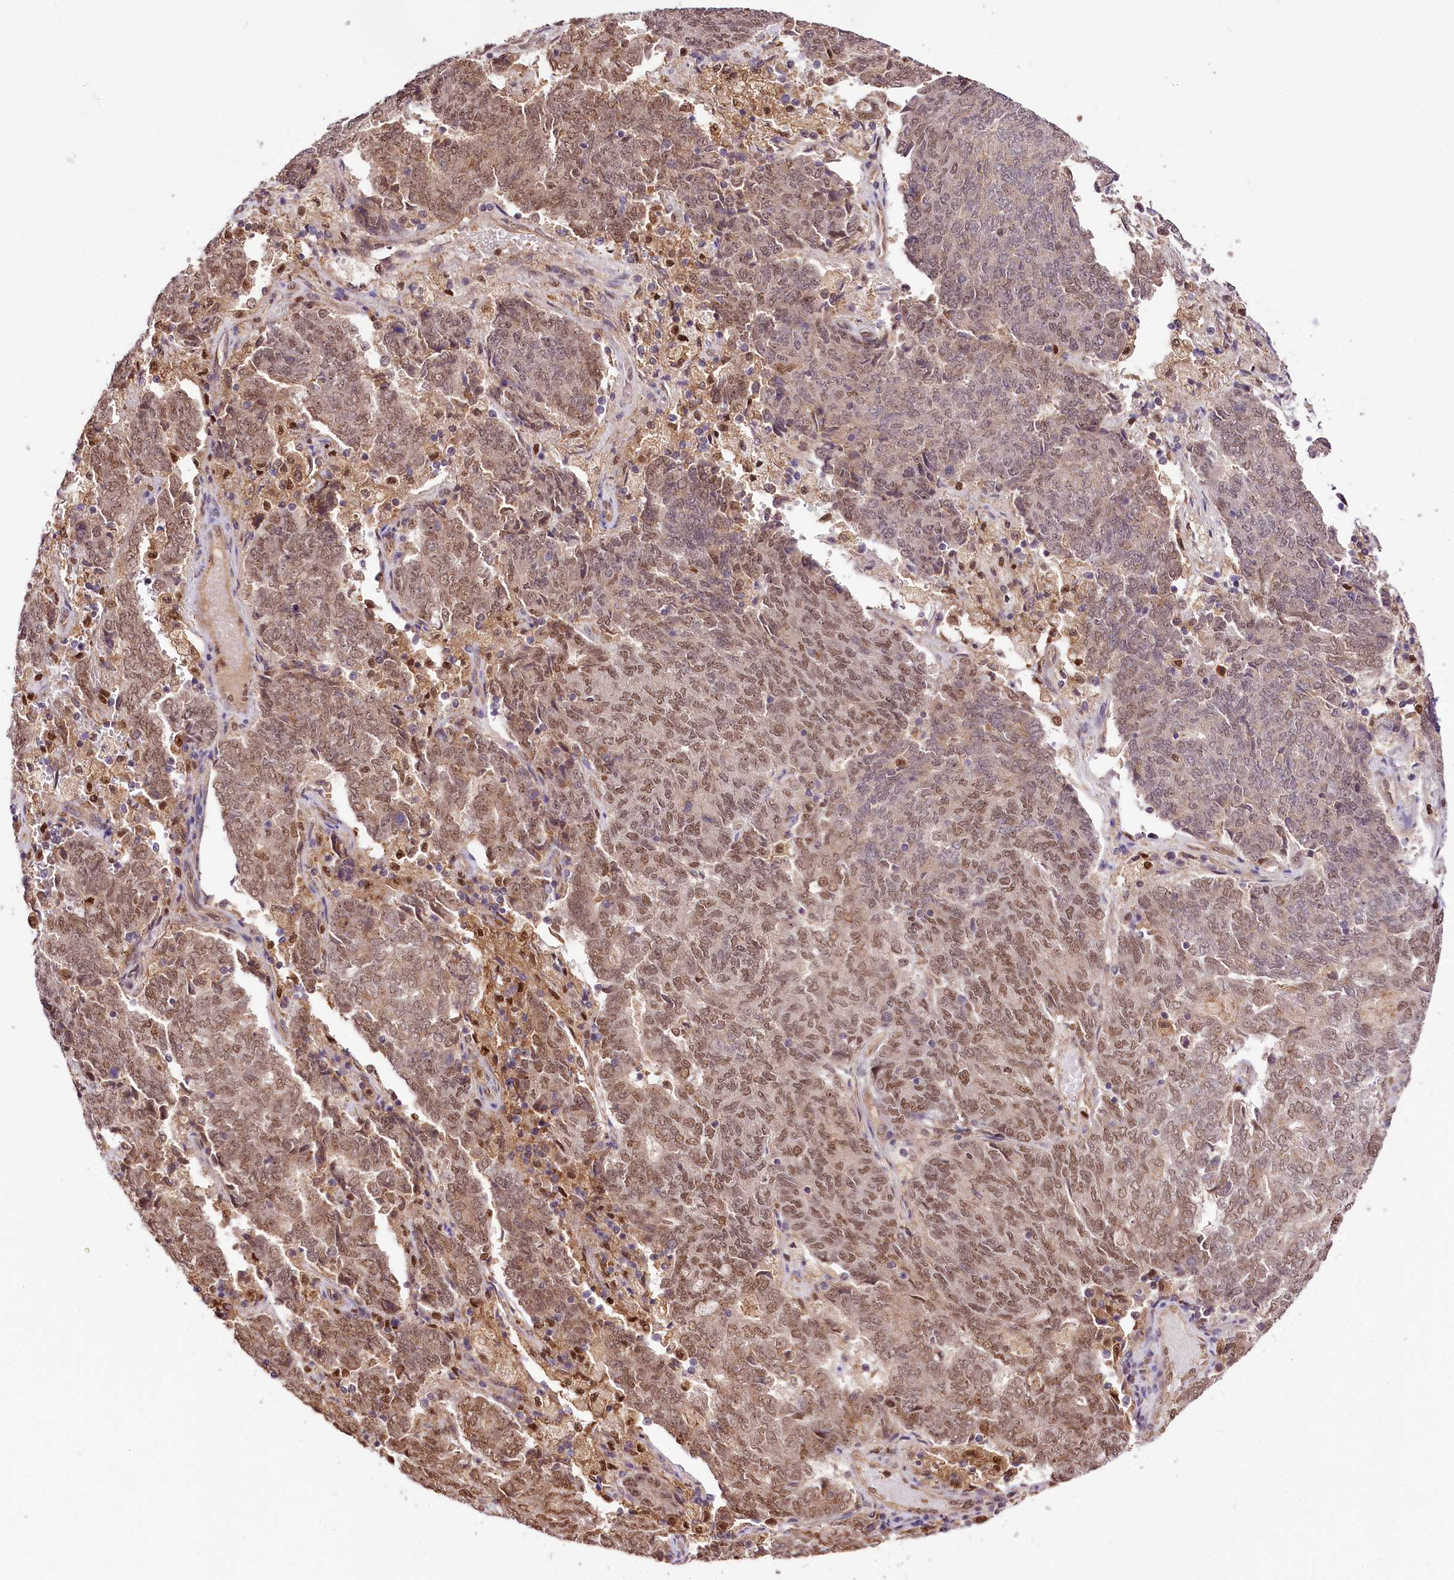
{"staining": {"intensity": "moderate", "quantity": ">75%", "location": "nuclear"}, "tissue": "endometrial cancer", "cell_type": "Tumor cells", "image_type": "cancer", "snomed": [{"axis": "morphology", "description": "Adenocarcinoma, NOS"}, {"axis": "topography", "description": "Endometrium"}], "caption": "Endometrial cancer stained for a protein exhibits moderate nuclear positivity in tumor cells.", "gene": "GNL3L", "patient": {"sex": "female", "age": 80}}